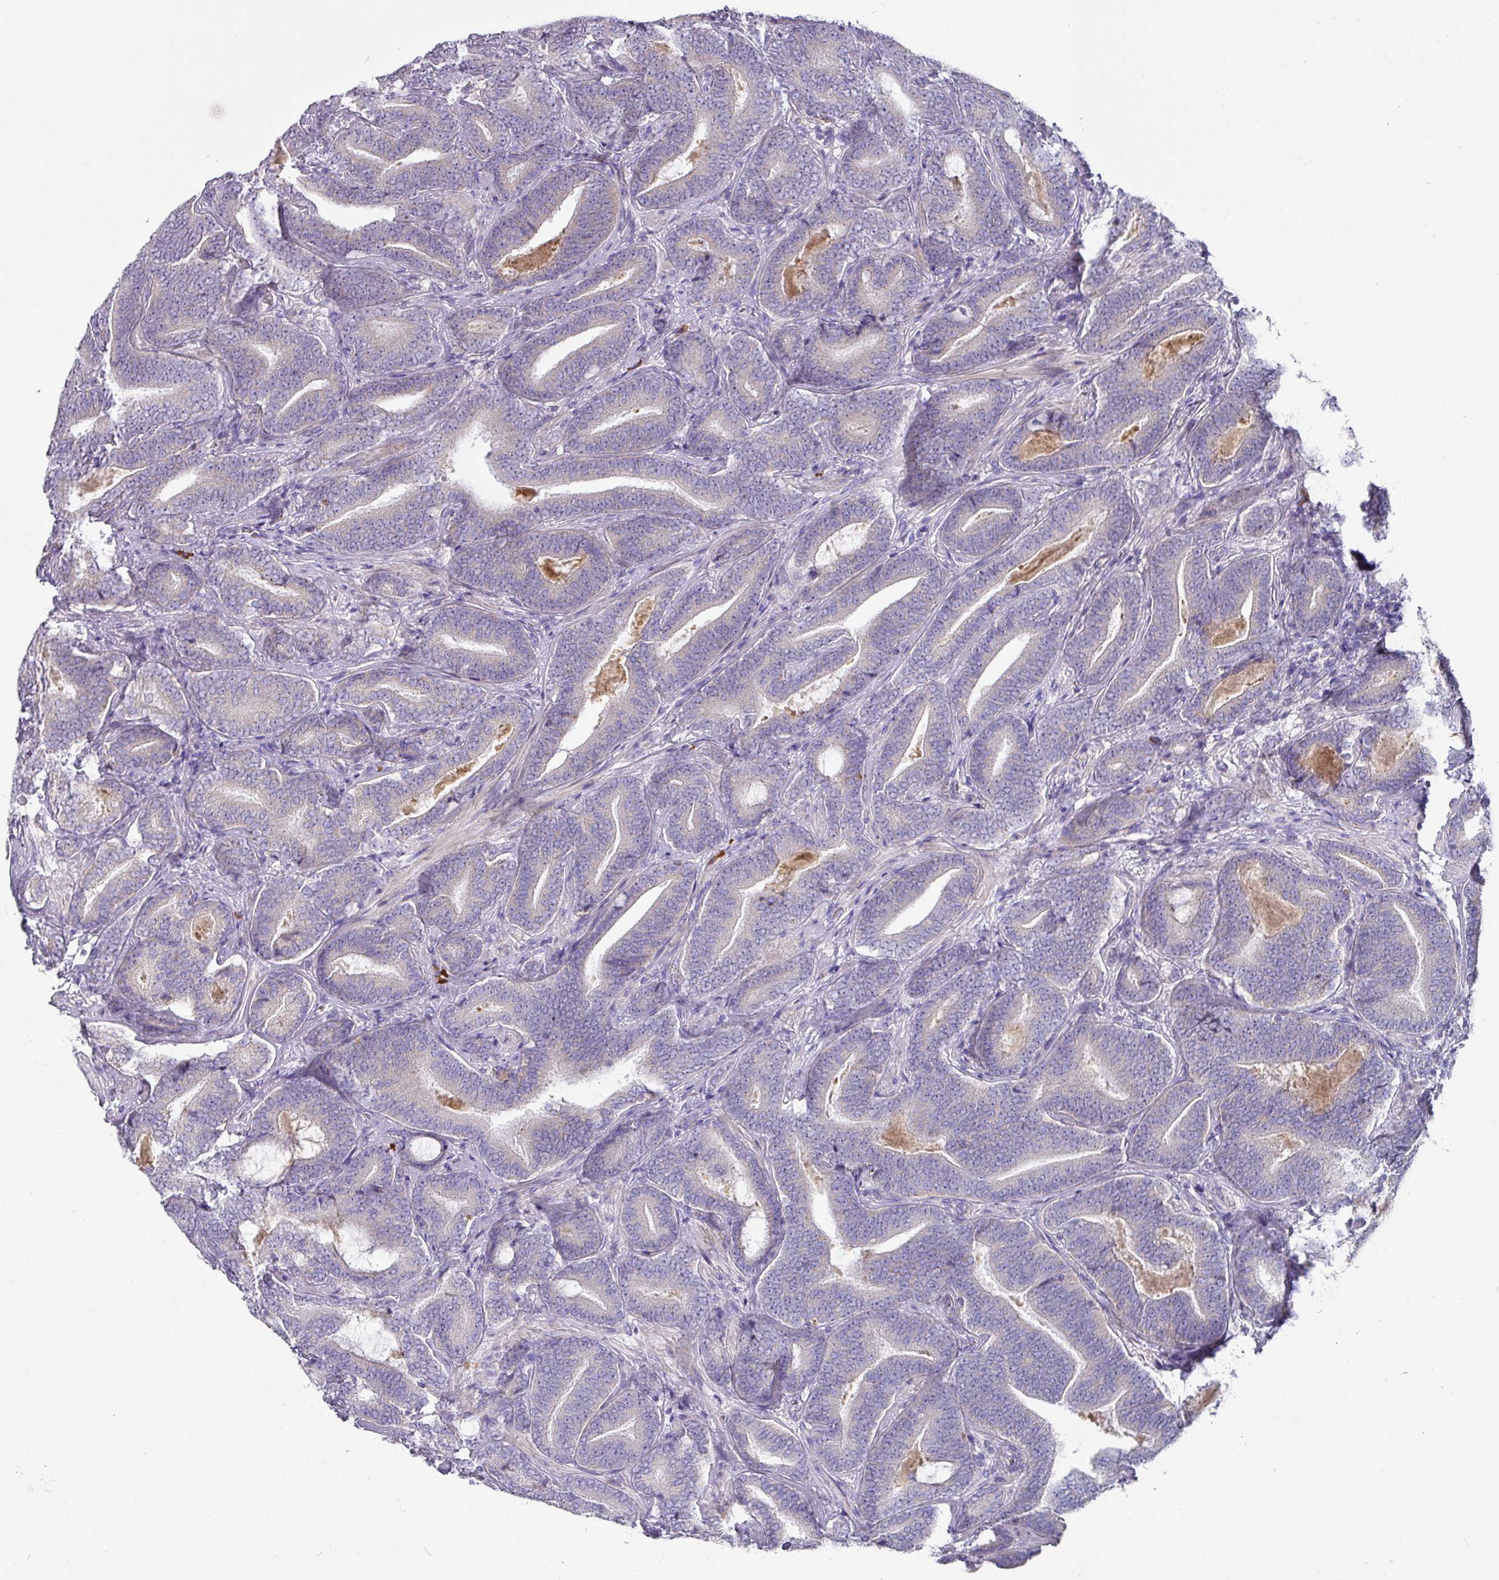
{"staining": {"intensity": "negative", "quantity": "none", "location": "none"}, "tissue": "prostate cancer", "cell_type": "Tumor cells", "image_type": "cancer", "snomed": [{"axis": "morphology", "description": "Adenocarcinoma, Low grade"}, {"axis": "topography", "description": "Prostate and seminal vesicle, NOS"}], "caption": "Immunohistochemistry histopathology image of prostate cancer (low-grade adenocarcinoma) stained for a protein (brown), which demonstrates no staining in tumor cells.", "gene": "IL4R", "patient": {"sex": "male", "age": 61}}